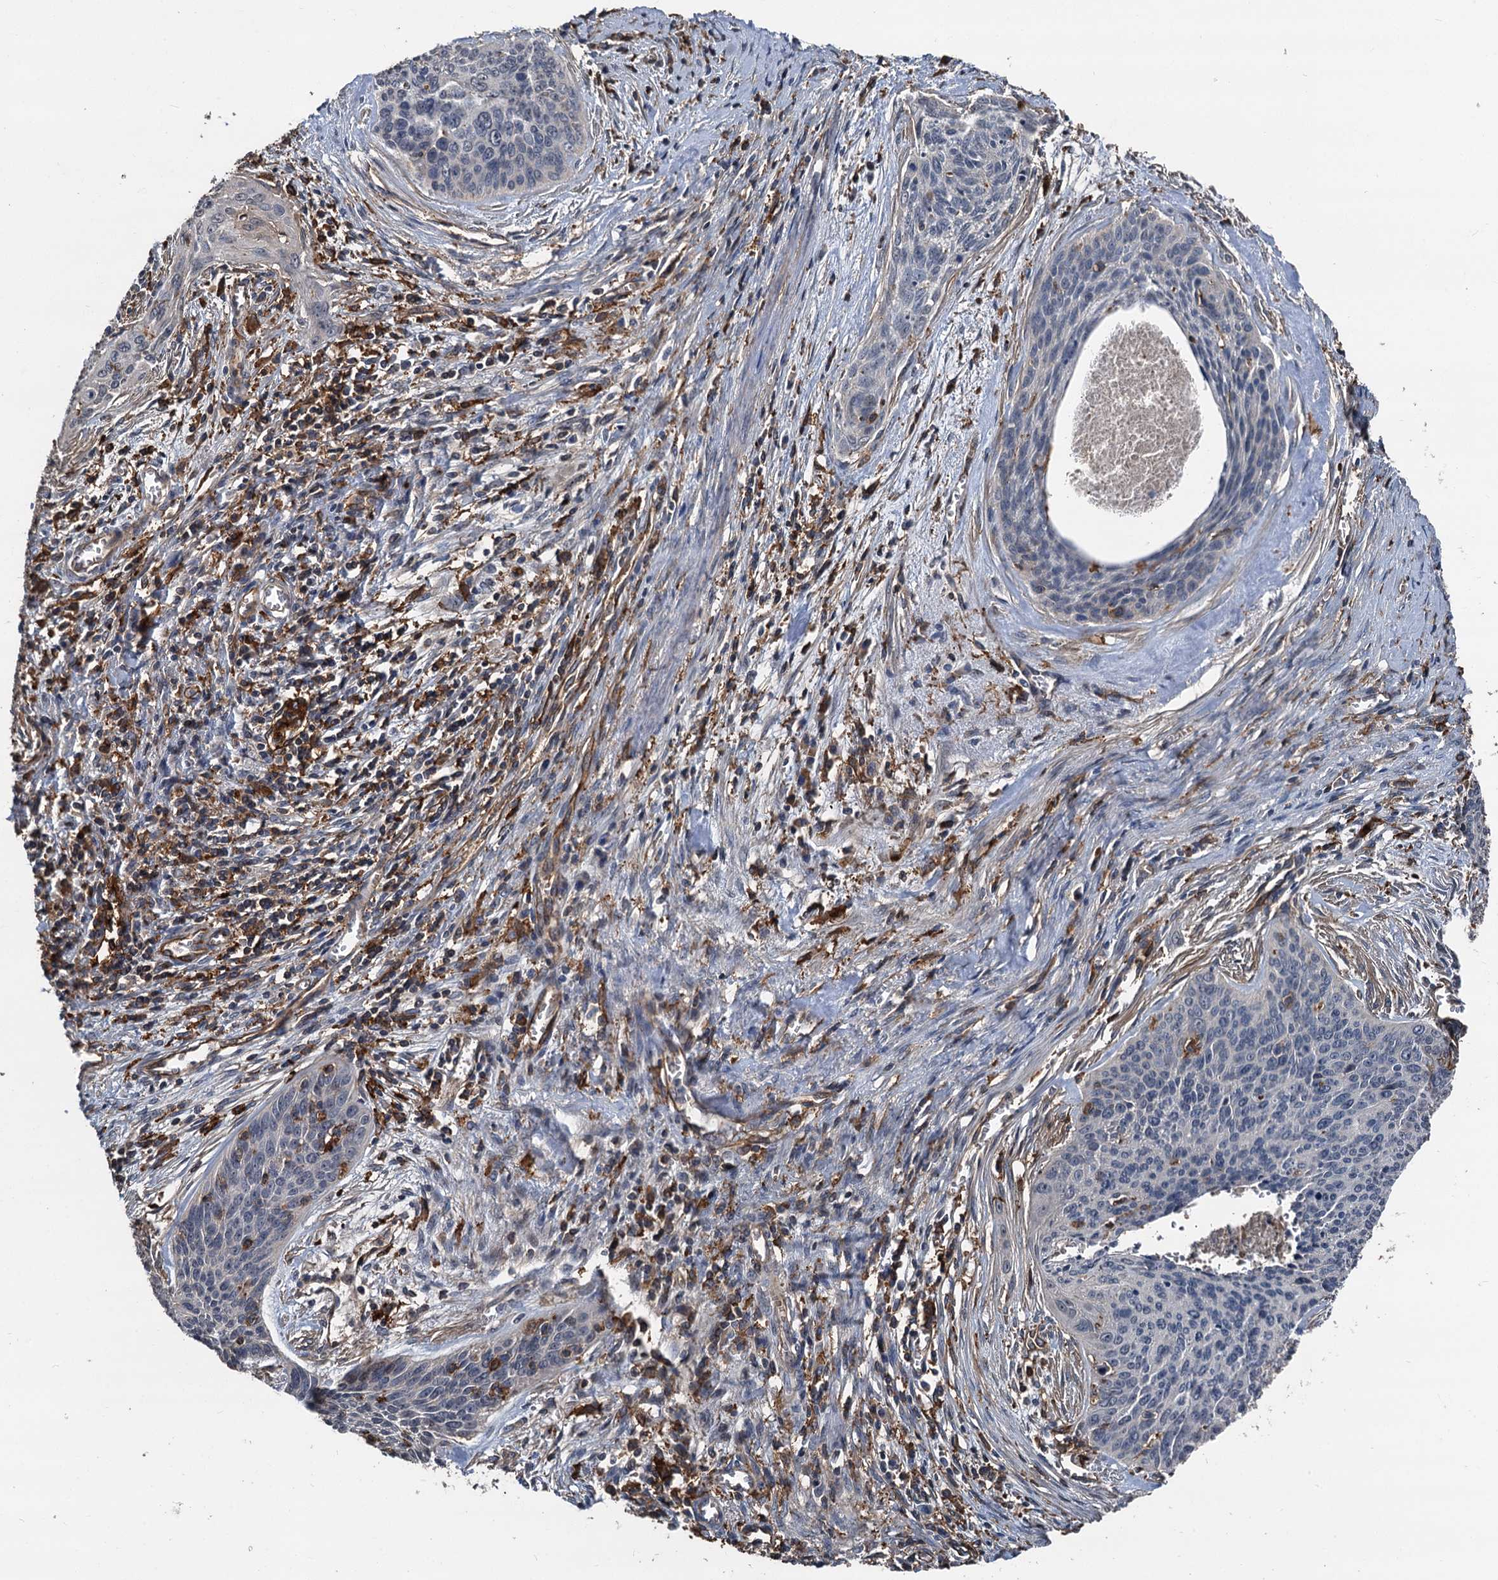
{"staining": {"intensity": "negative", "quantity": "none", "location": "none"}, "tissue": "cervical cancer", "cell_type": "Tumor cells", "image_type": "cancer", "snomed": [{"axis": "morphology", "description": "Squamous cell carcinoma, NOS"}, {"axis": "topography", "description": "Cervix"}], "caption": "Cervical cancer (squamous cell carcinoma) stained for a protein using IHC displays no staining tumor cells.", "gene": "PLEKHO2", "patient": {"sex": "female", "age": 55}}